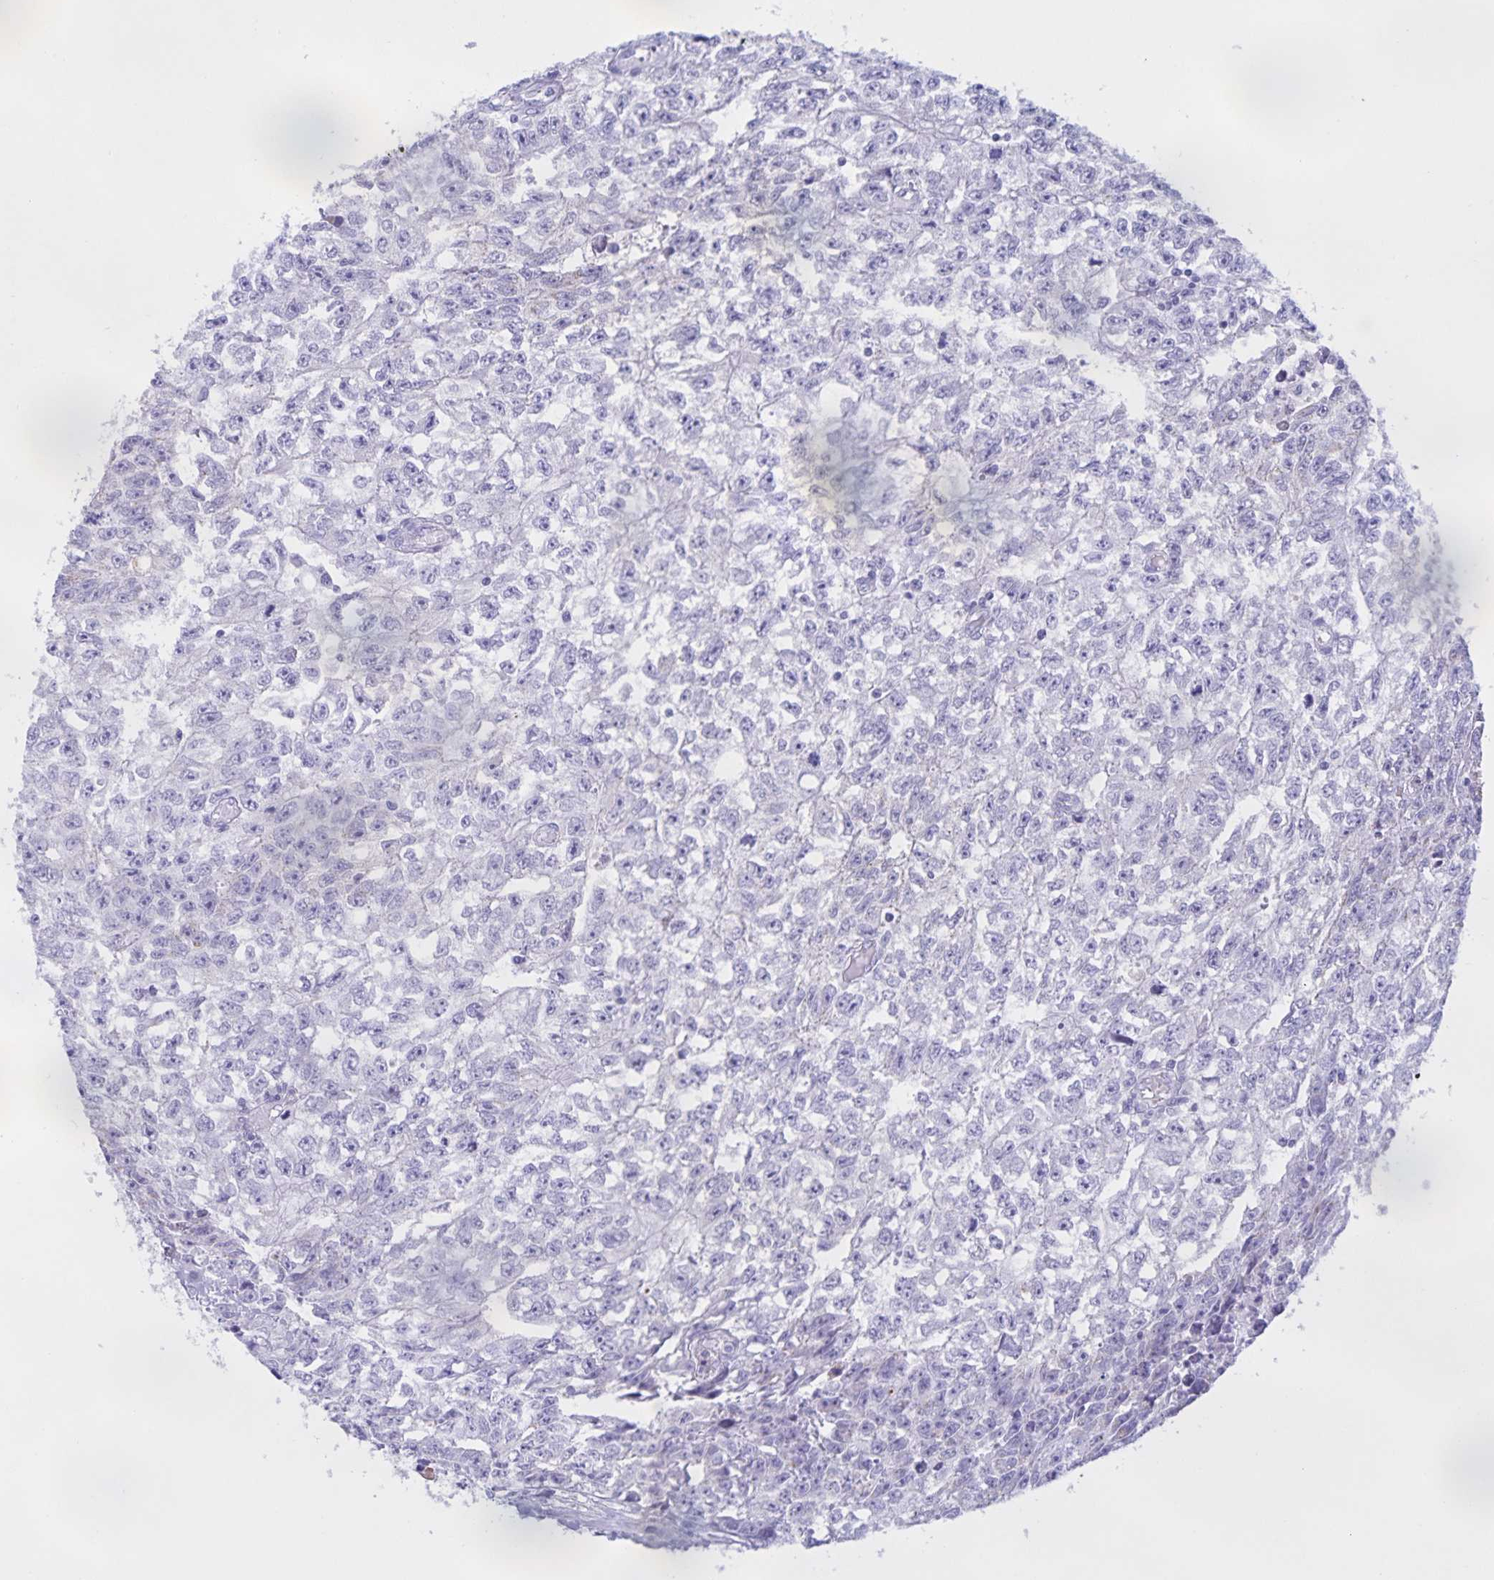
{"staining": {"intensity": "negative", "quantity": "none", "location": "none"}, "tissue": "testis cancer", "cell_type": "Tumor cells", "image_type": "cancer", "snomed": [{"axis": "morphology", "description": "Carcinoma, Embryonal, NOS"}, {"axis": "morphology", "description": "Teratoma, malignant, NOS"}, {"axis": "topography", "description": "Testis"}], "caption": "This is a micrograph of immunohistochemistry staining of embryonal carcinoma (testis), which shows no expression in tumor cells. (DAB IHC with hematoxylin counter stain).", "gene": "CATSPER4", "patient": {"sex": "male", "age": 24}}